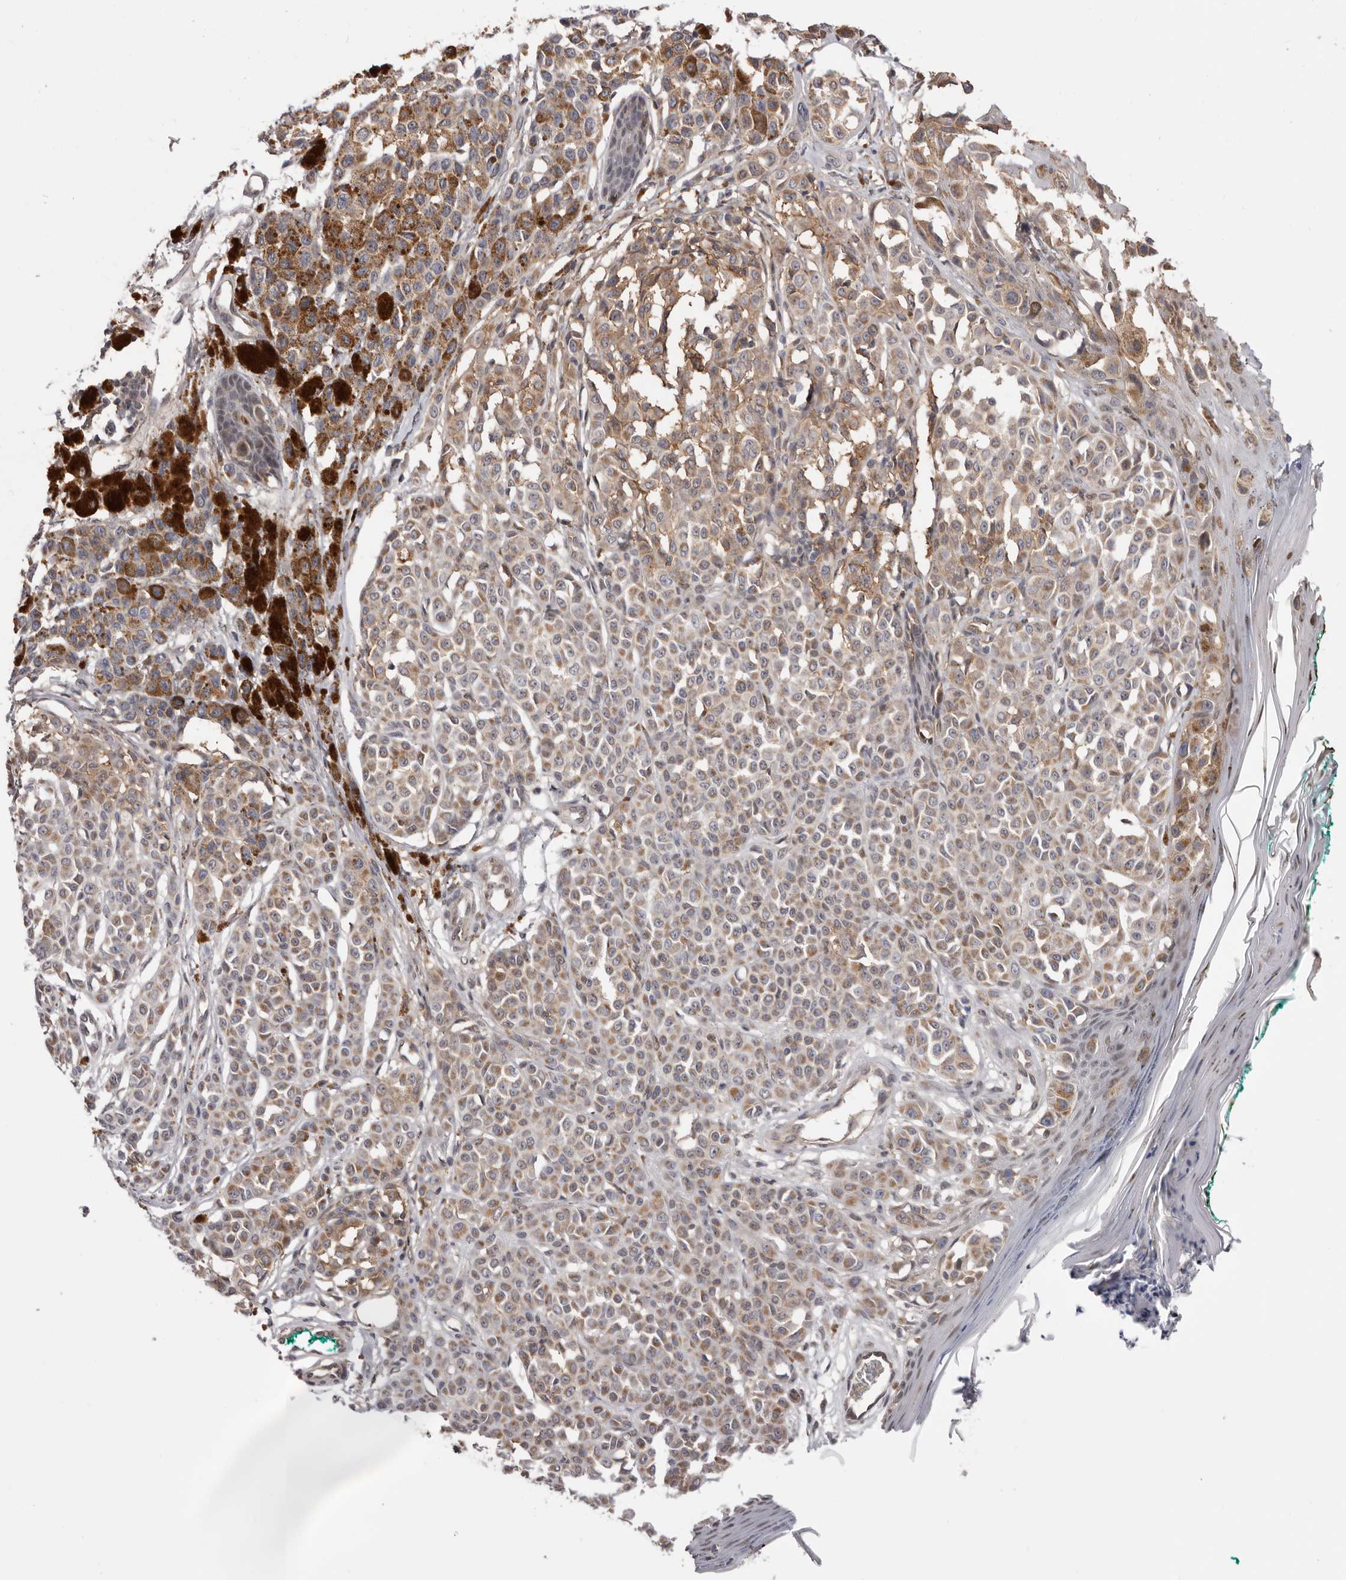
{"staining": {"intensity": "weak", "quantity": ">75%", "location": "cytoplasmic/membranous"}, "tissue": "melanoma", "cell_type": "Tumor cells", "image_type": "cancer", "snomed": [{"axis": "morphology", "description": "Malignant melanoma, NOS"}, {"axis": "topography", "description": "Skin of leg"}], "caption": "Melanoma was stained to show a protein in brown. There is low levels of weak cytoplasmic/membranous expression in approximately >75% of tumor cells.", "gene": "MOGAT2", "patient": {"sex": "female", "age": 72}}